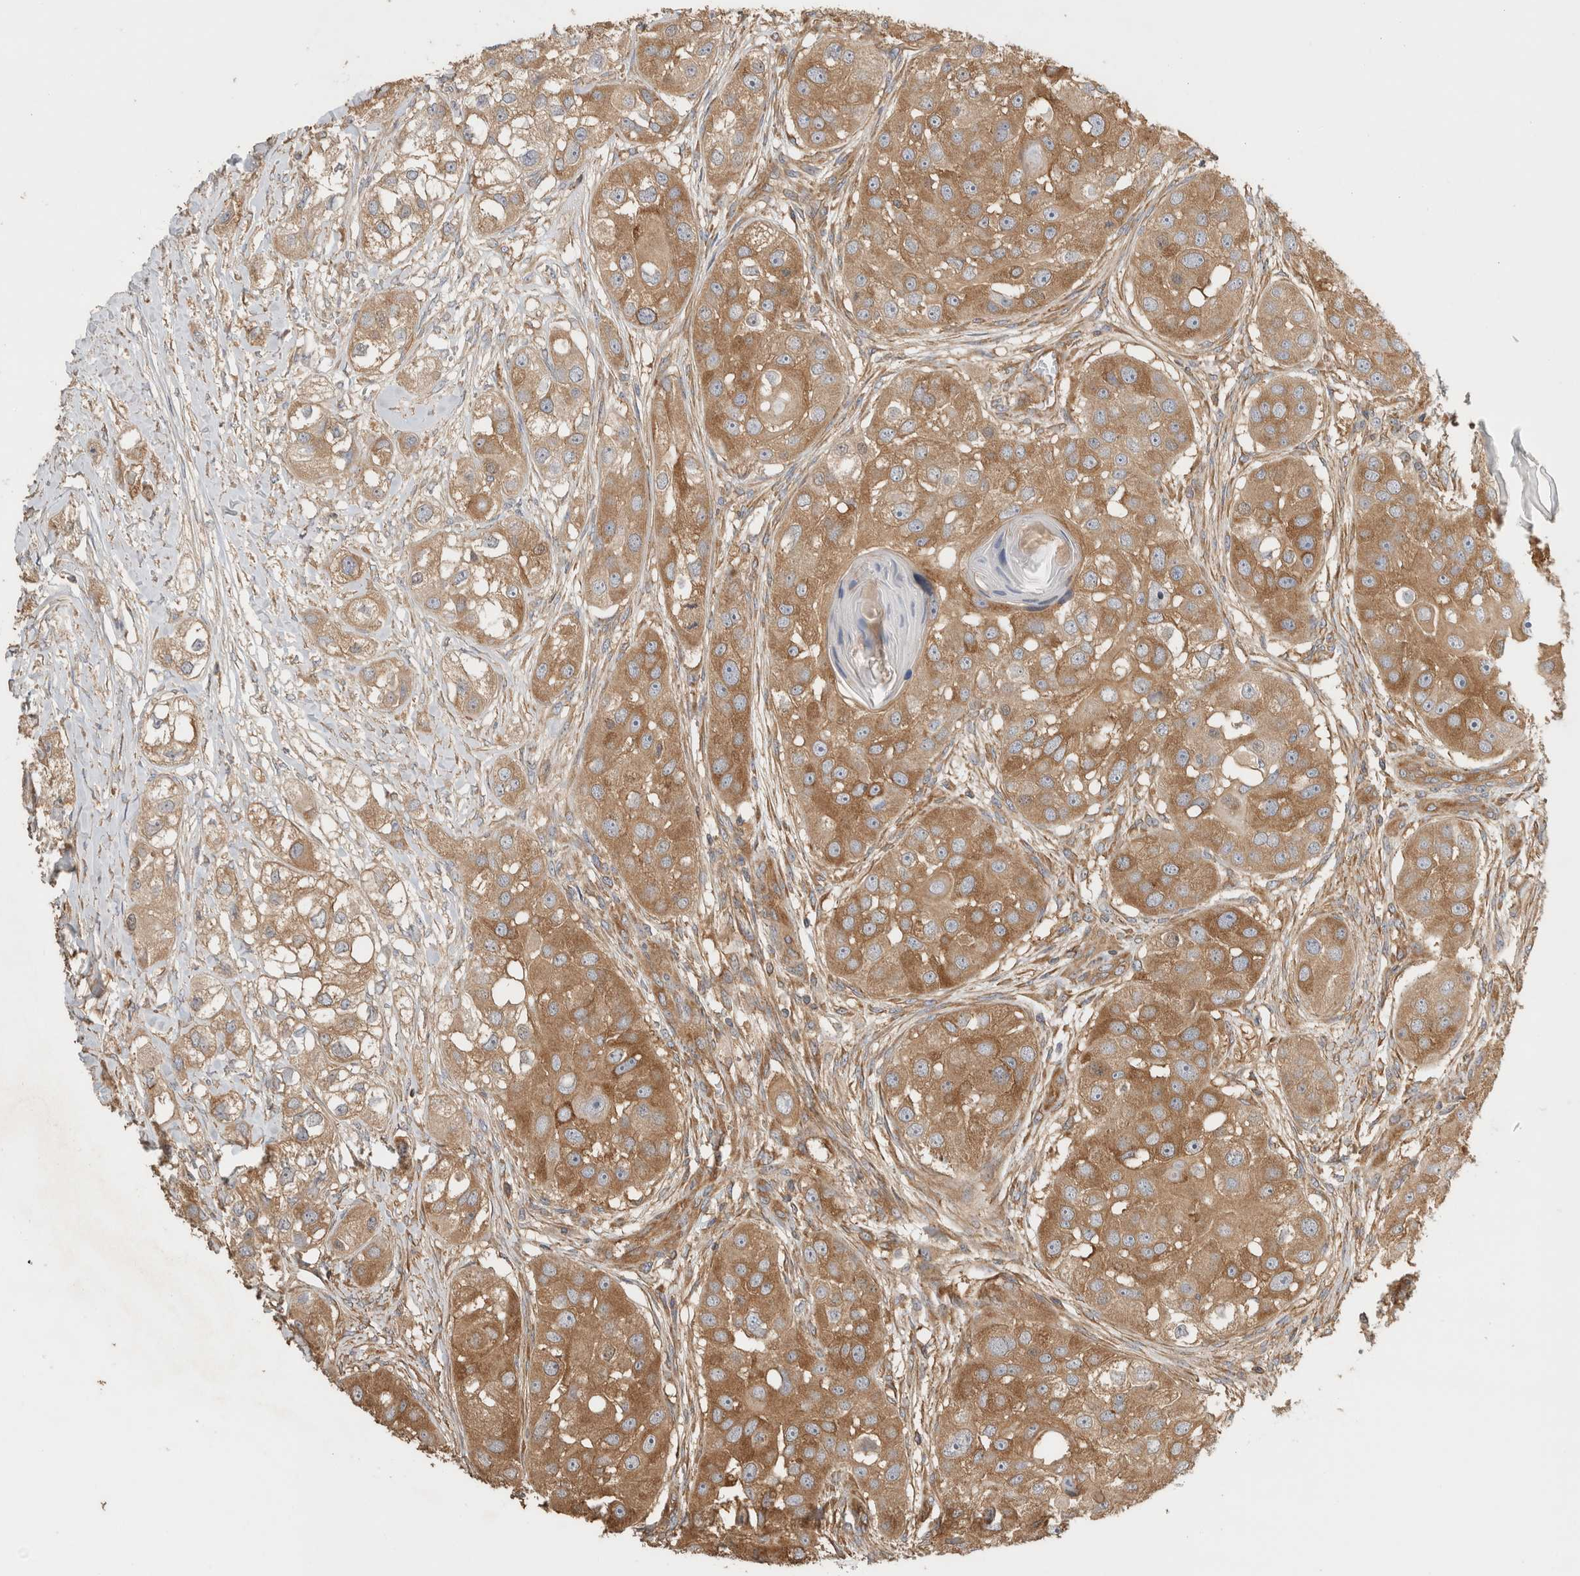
{"staining": {"intensity": "moderate", "quantity": ">75%", "location": "cytoplasmic/membranous"}, "tissue": "head and neck cancer", "cell_type": "Tumor cells", "image_type": "cancer", "snomed": [{"axis": "morphology", "description": "Normal tissue, NOS"}, {"axis": "morphology", "description": "Squamous cell carcinoma, NOS"}, {"axis": "topography", "description": "Skeletal muscle"}, {"axis": "topography", "description": "Head-Neck"}], "caption": "Squamous cell carcinoma (head and neck) tissue reveals moderate cytoplasmic/membranous expression in approximately >75% of tumor cells", "gene": "EIF4G3", "patient": {"sex": "male", "age": 51}}